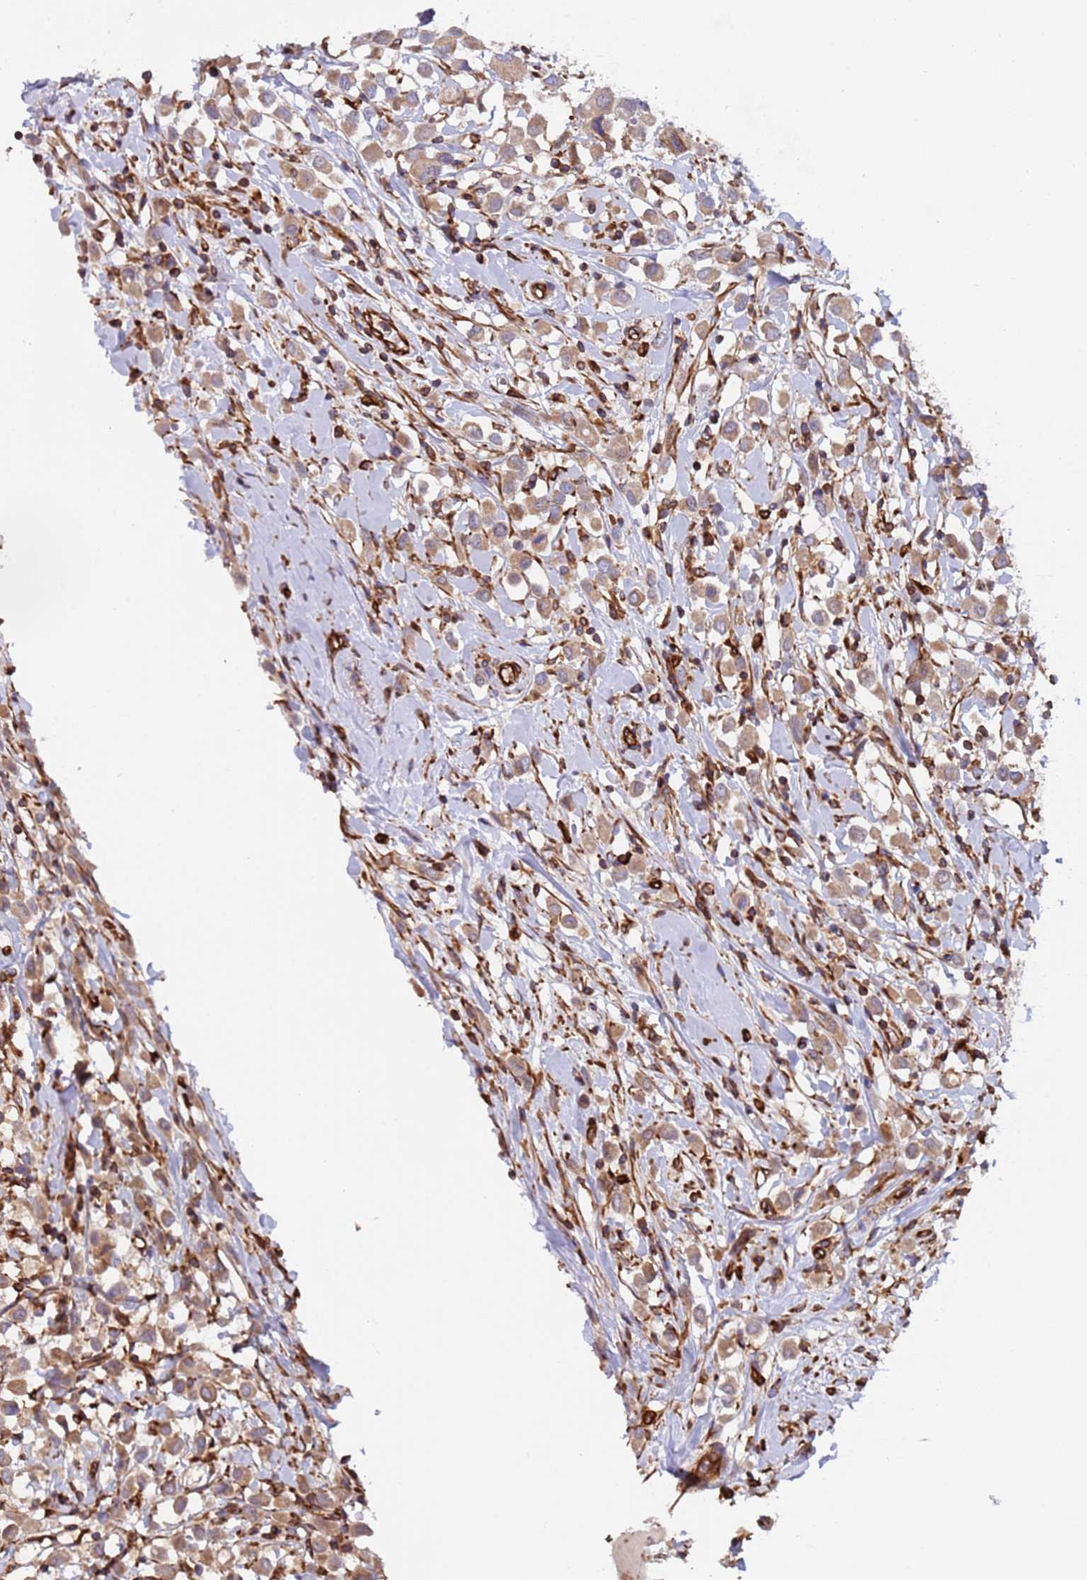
{"staining": {"intensity": "moderate", "quantity": ">75%", "location": "cytoplasmic/membranous"}, "tissue": "breast cancer", "cell_type": "Tumor cells", "image_type": "cancer", "snomed": [{"axis": "morphology", "description": "Duct carcinoma"}, {"axis": "topography", "description": "Breast"}], "caption": "The photomicrograph demonstrates staining of invasive ductal carcinoma (breast), revealing moderate cytoplasmic/membranous protein positivity (brown color) within tumor cells.", "gene": "NUDT12", "patient": {"sex": "female", "age": 61}}